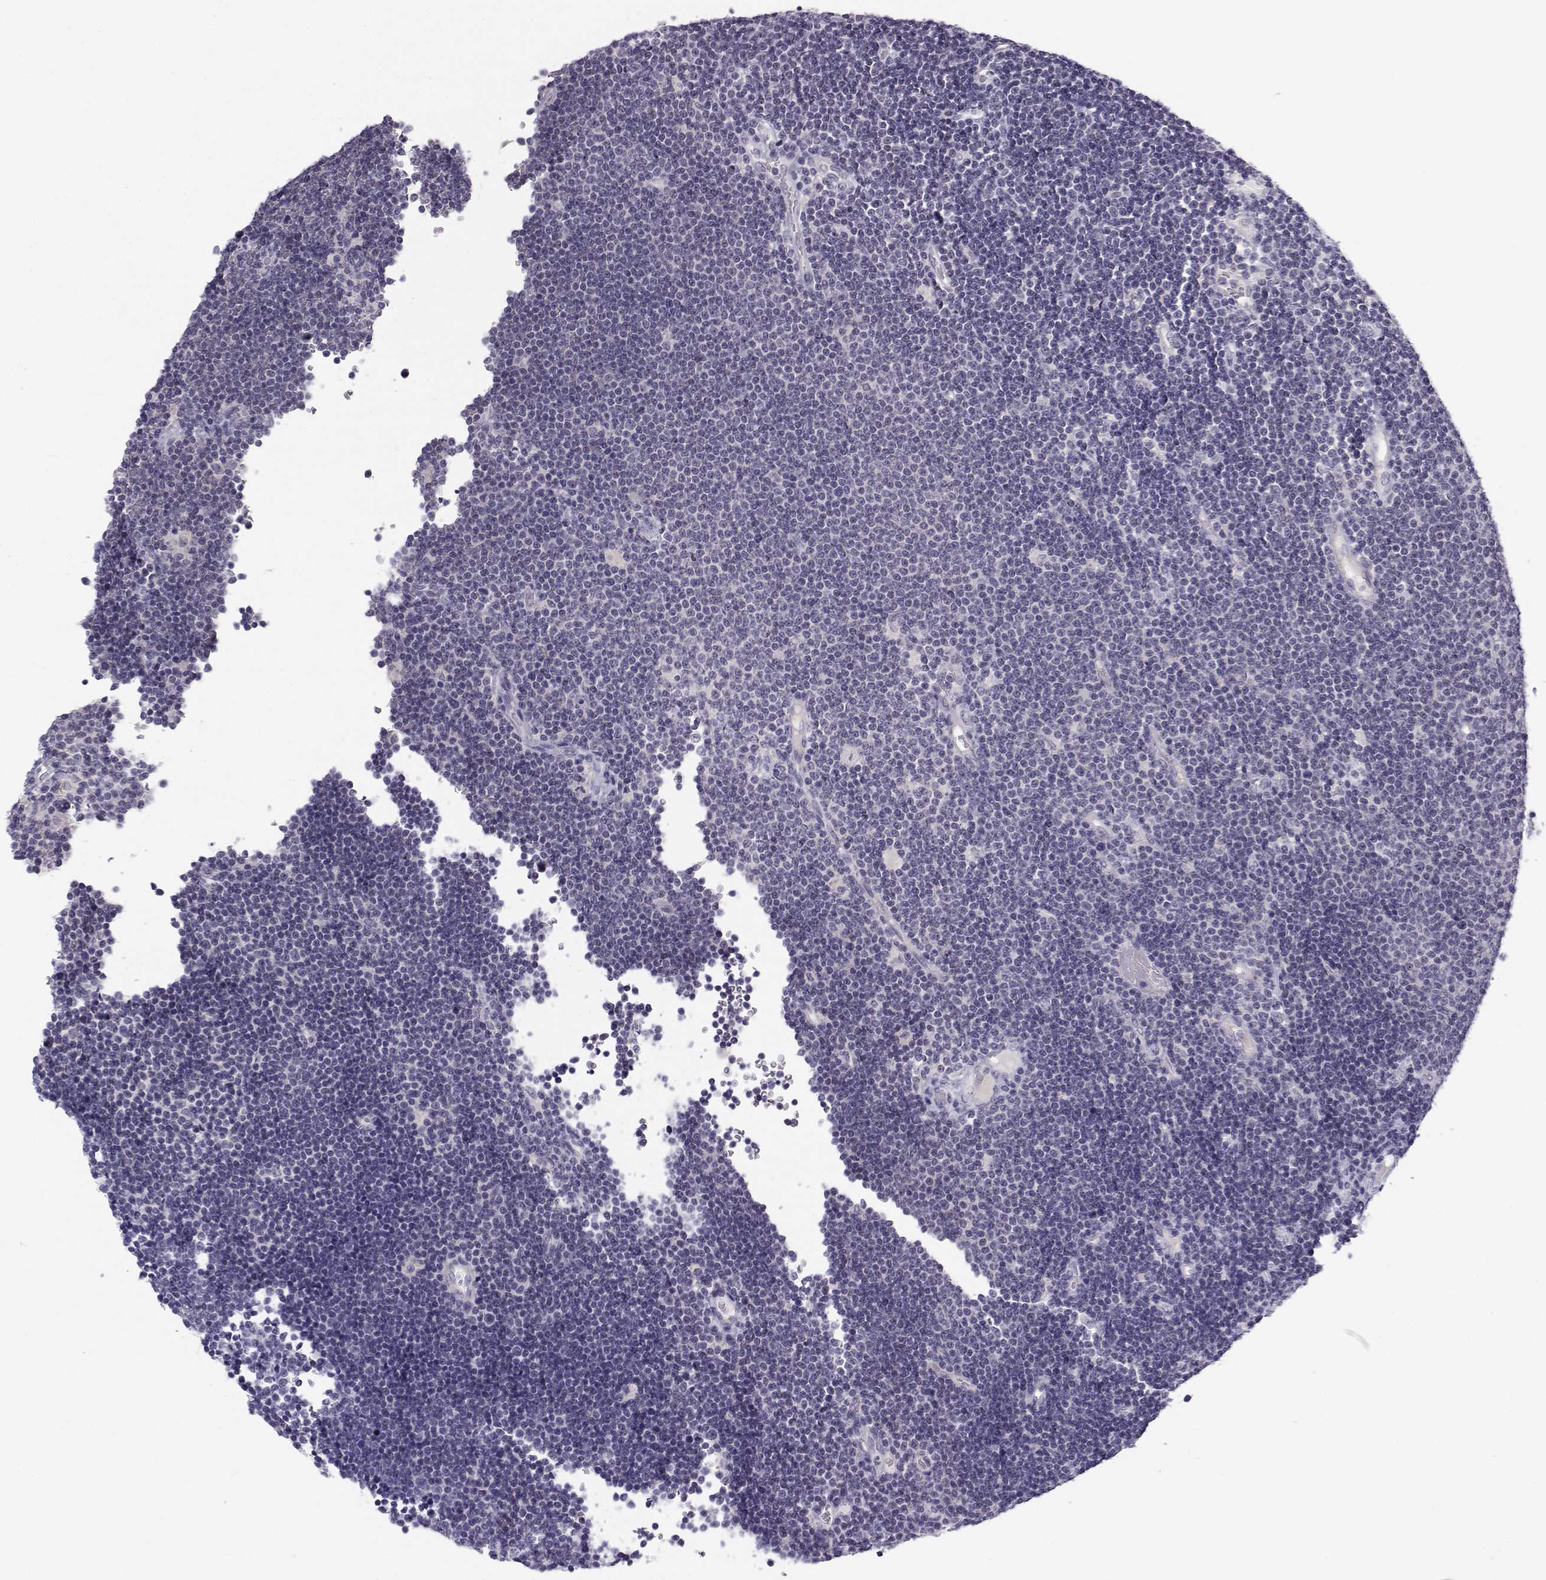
{"staining": {"intensity": "negative", "quantity": "none", "location": "none"}, "tissue": "lymphoma", "cell_type": "Tumor cells", "image_type": "cancer", "snomed": [{"axis": "morphology", "description": "Malignant lymphoma, non-Hodgkin's type, Low grade"}, {"axis": "topography", "description": "Brain"}], "caption": "IHC of lymphoma exhibits no expression in tumor cells. (Brightfield microscopy of DAB (3,3'-diaminobenzidine) IHC at high magnification).", "gene": "MROH7", "patient": {"sex": "female", "age": 66}}